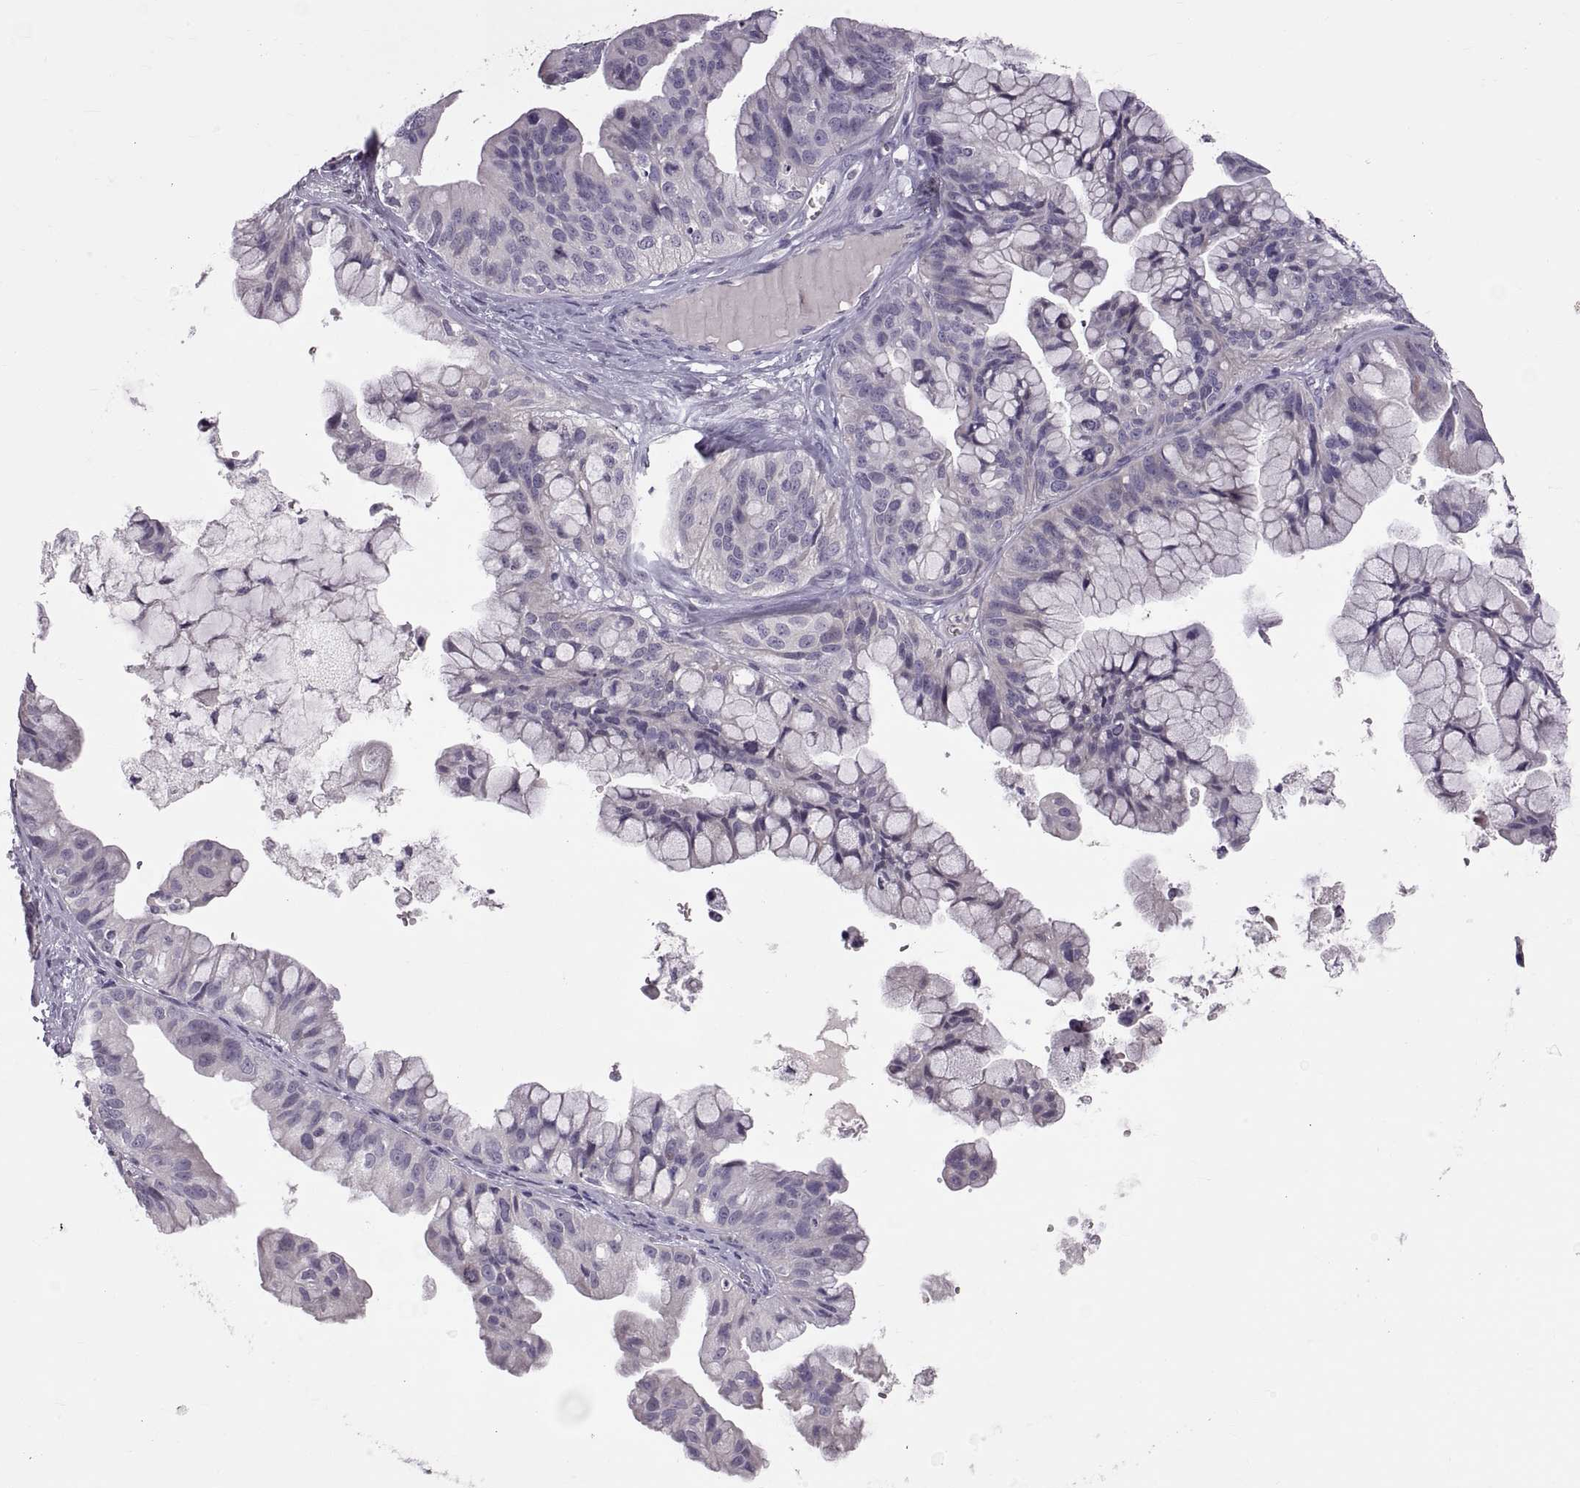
{"staining": {"intensity": "negative", "quantity": "none", "location": "none"}, "tissue": "ovarian cancer", "cell_type": "Tumor cells", "image_type": "cancer", "snomed": [{"axis": "morphology", "description": "Cystadenocarcinoma, mucinous, NOS"}, {"axis": "topography", "description": "Ovary"}], "caption": "The immunohistochemistry (IHC) micrograph has no significant expression in tumor cells of mucinous cystadenocarcinoma (ovarian) tissue.", "gene": "WFDC8", "patient": {"sex": "female", "age": 76}}